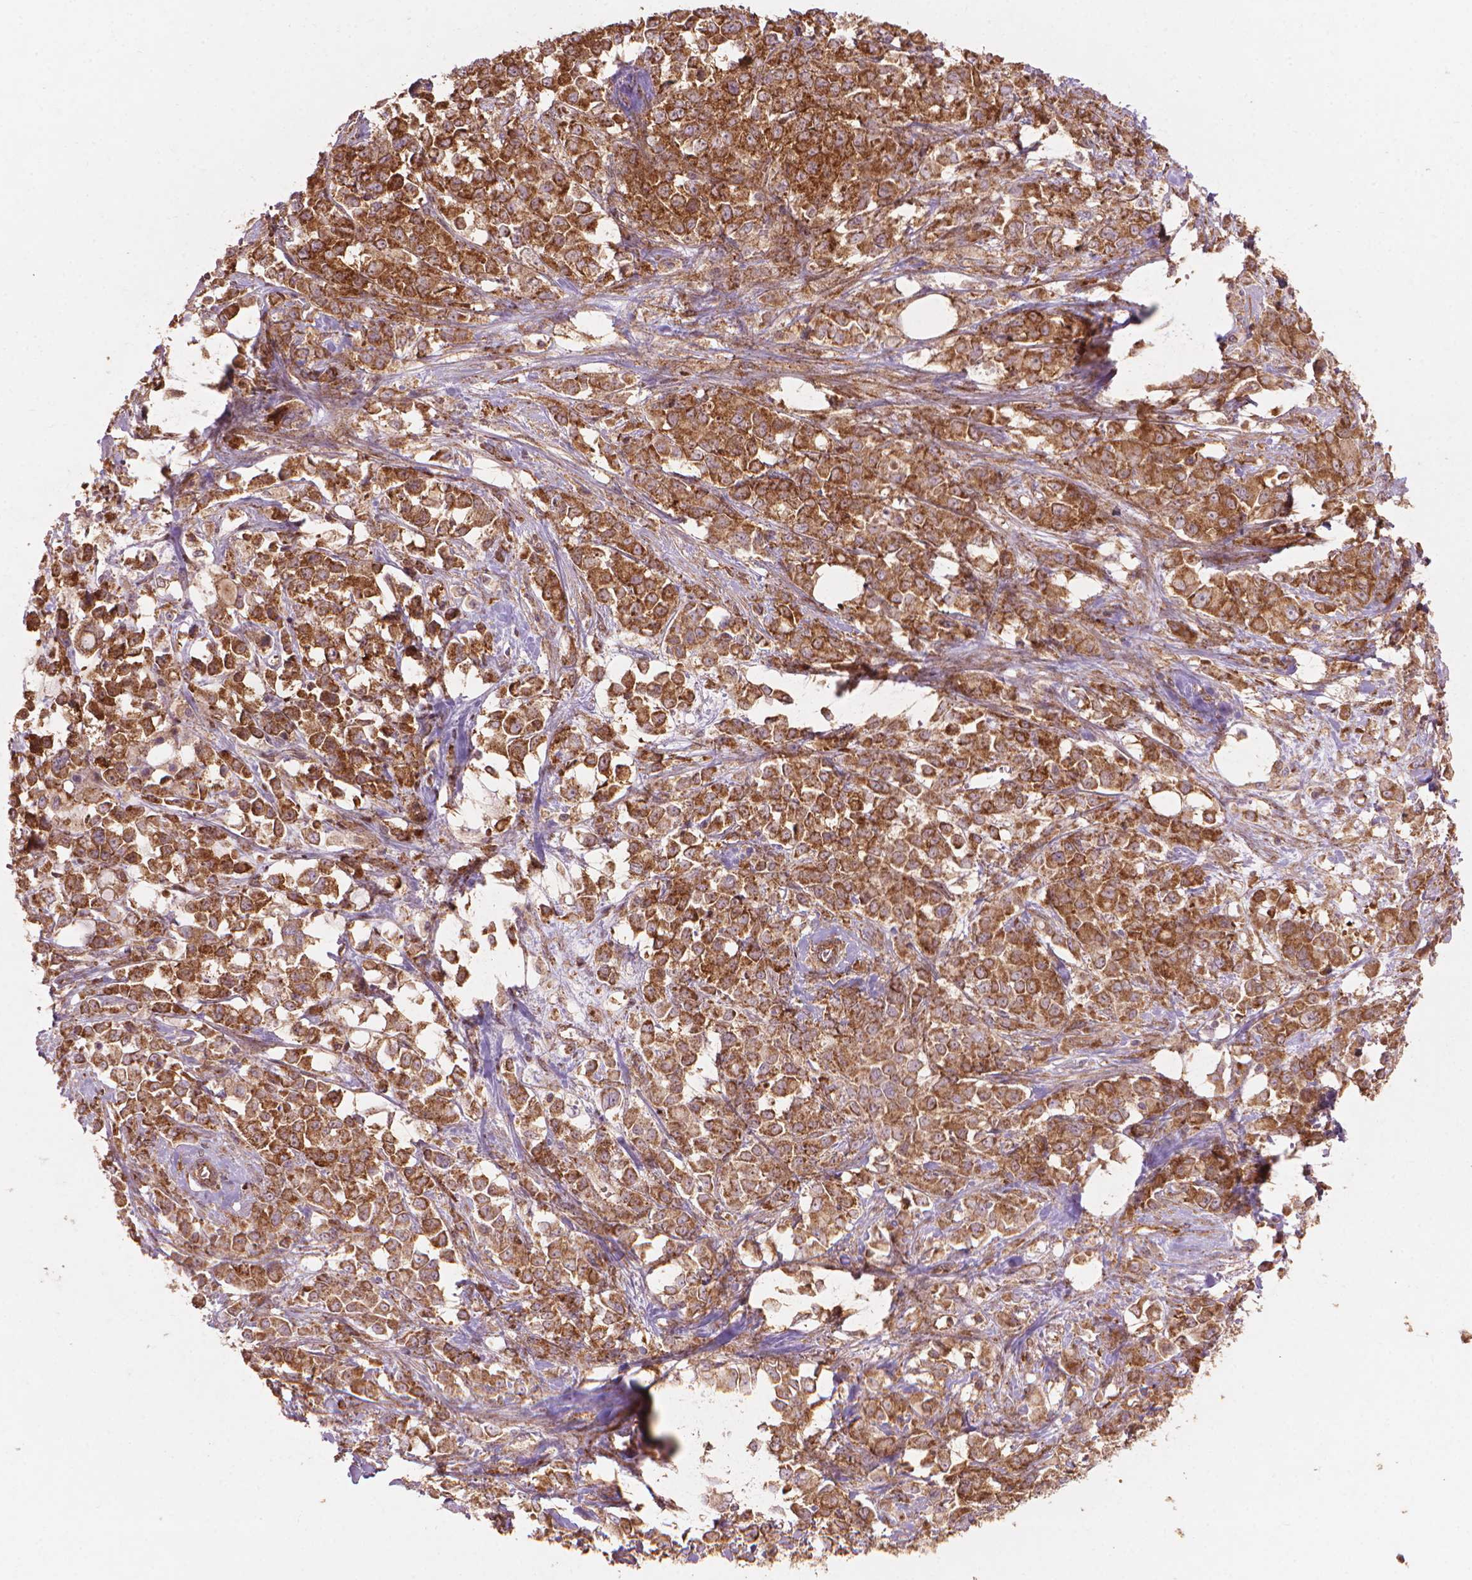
{"staining": {"intensity": "moderate", "quantity": ">75%", "location": "cytoplasmic/membranous"}, "tissue": "stomach cancer", "cell_type": "Tumor cells", "image_type": "cancer", "snomed": [{"axis": "morphology", "description": "Adenocarcinoma, NOS"}, {"axis": "topography", "description": "Stomach"}], "caption": "The immunohistochemical stain labels moderate cytoplasmic/membranous positivity in tumor cells of stomach cancer tissue. Using DAB (brown) and hematoxylin (blue) stains, captured at high magnification using brightfield microscopy.", "gene": "VARS2", "patient": {"sex": "female", "age": 76}}